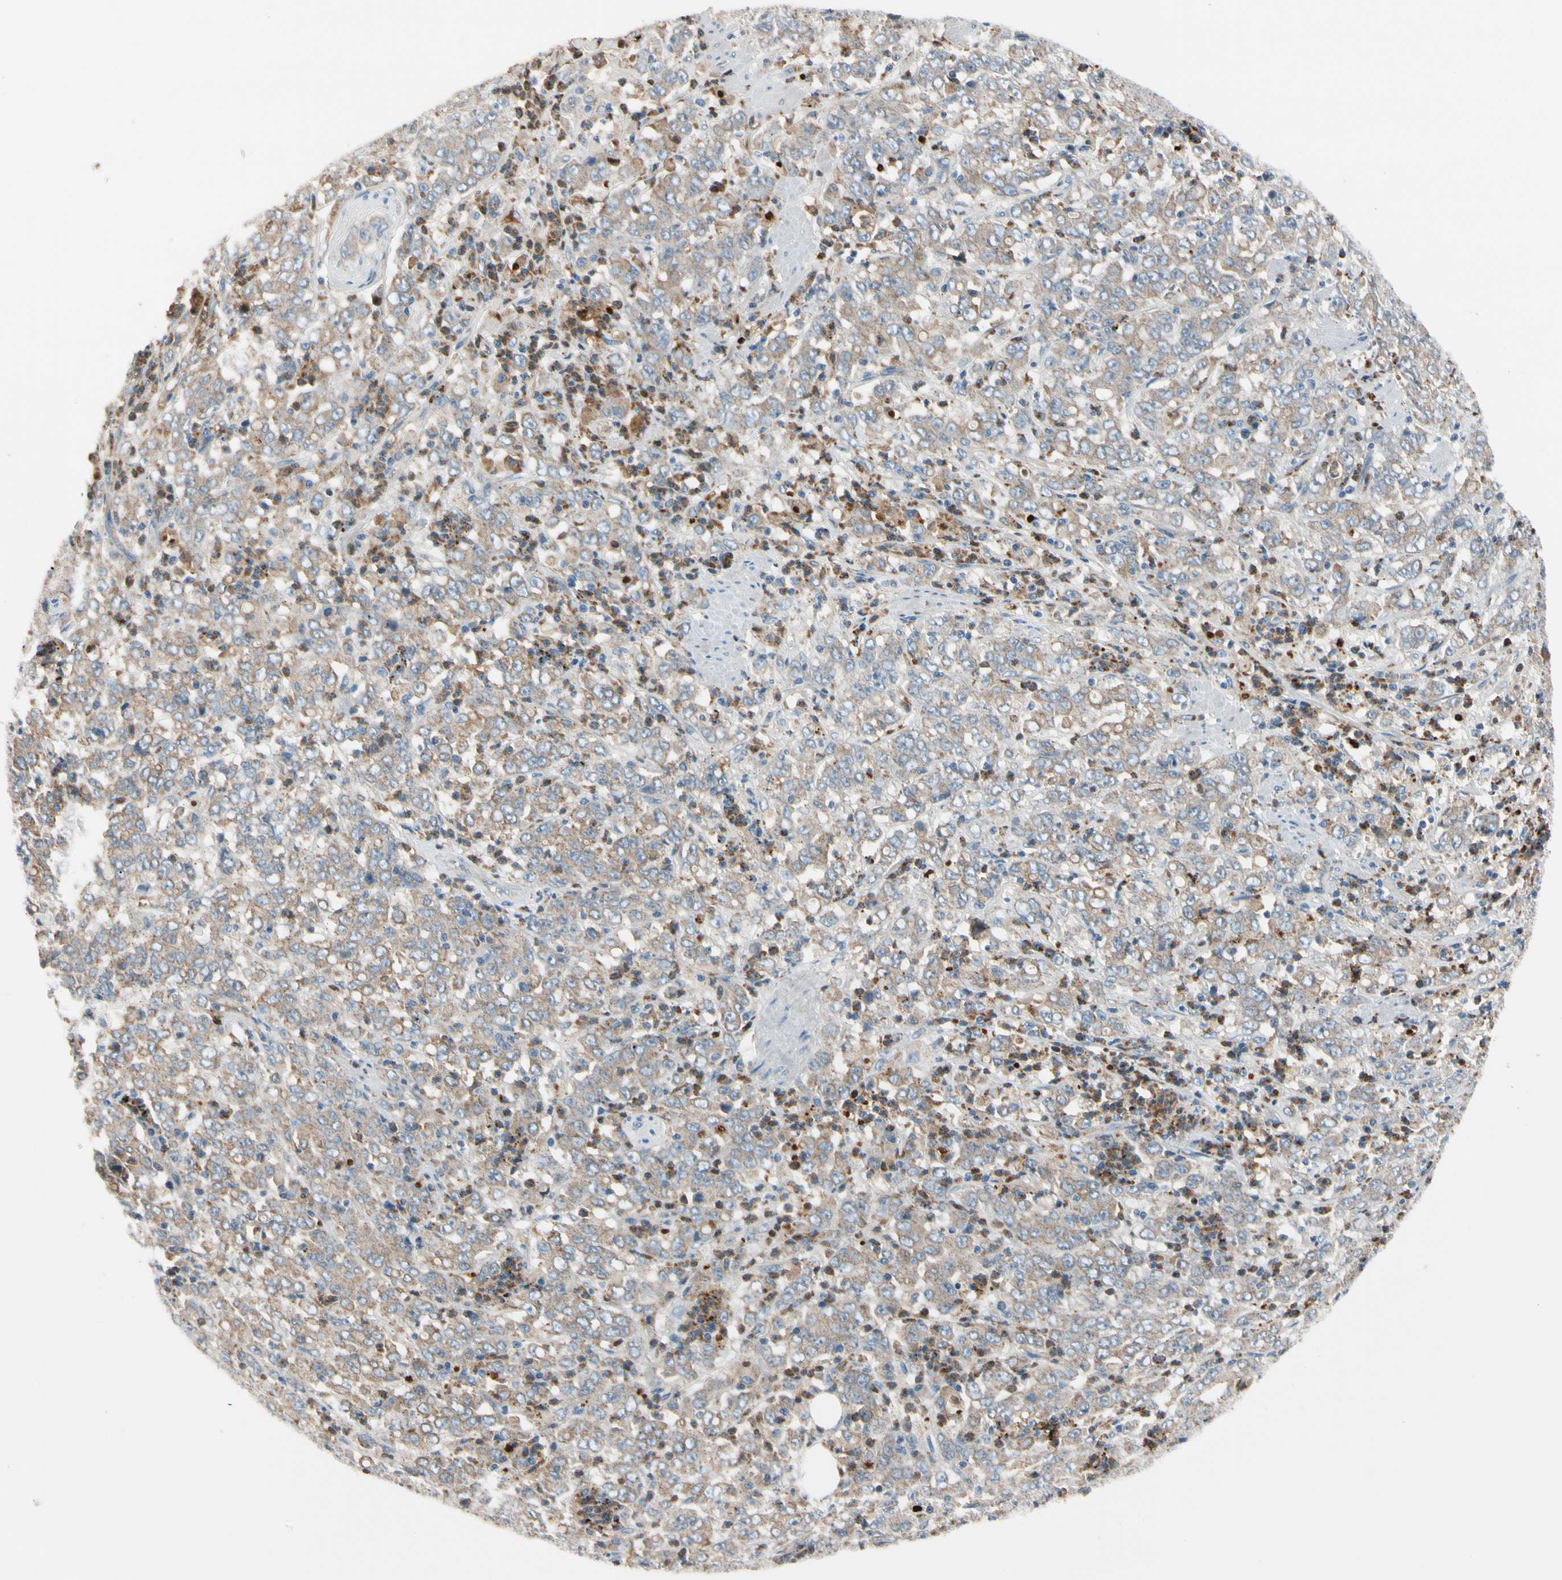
{"staining": {"intensity": "weak", "quantity": ">75%", "location": "cytoplasmic/membranous"}, "tissue": "stomach cancer", "cell_type": "Tumor cells", "image_type": "cancer", "snomed": [{"axis": "morphology", "description": "Adenocarcinoma, NOS"}, {"axis": "topography", "description": "Stomach, lower"}], "caption": "Immunohistochemical staining of human stomach adenocarcinoma displays low levels of weak cytoplasmic/membranous staining in about >75% of tumor cells.", "gene": "HJURP", "patient": {"sex": "female", "age": 71}}